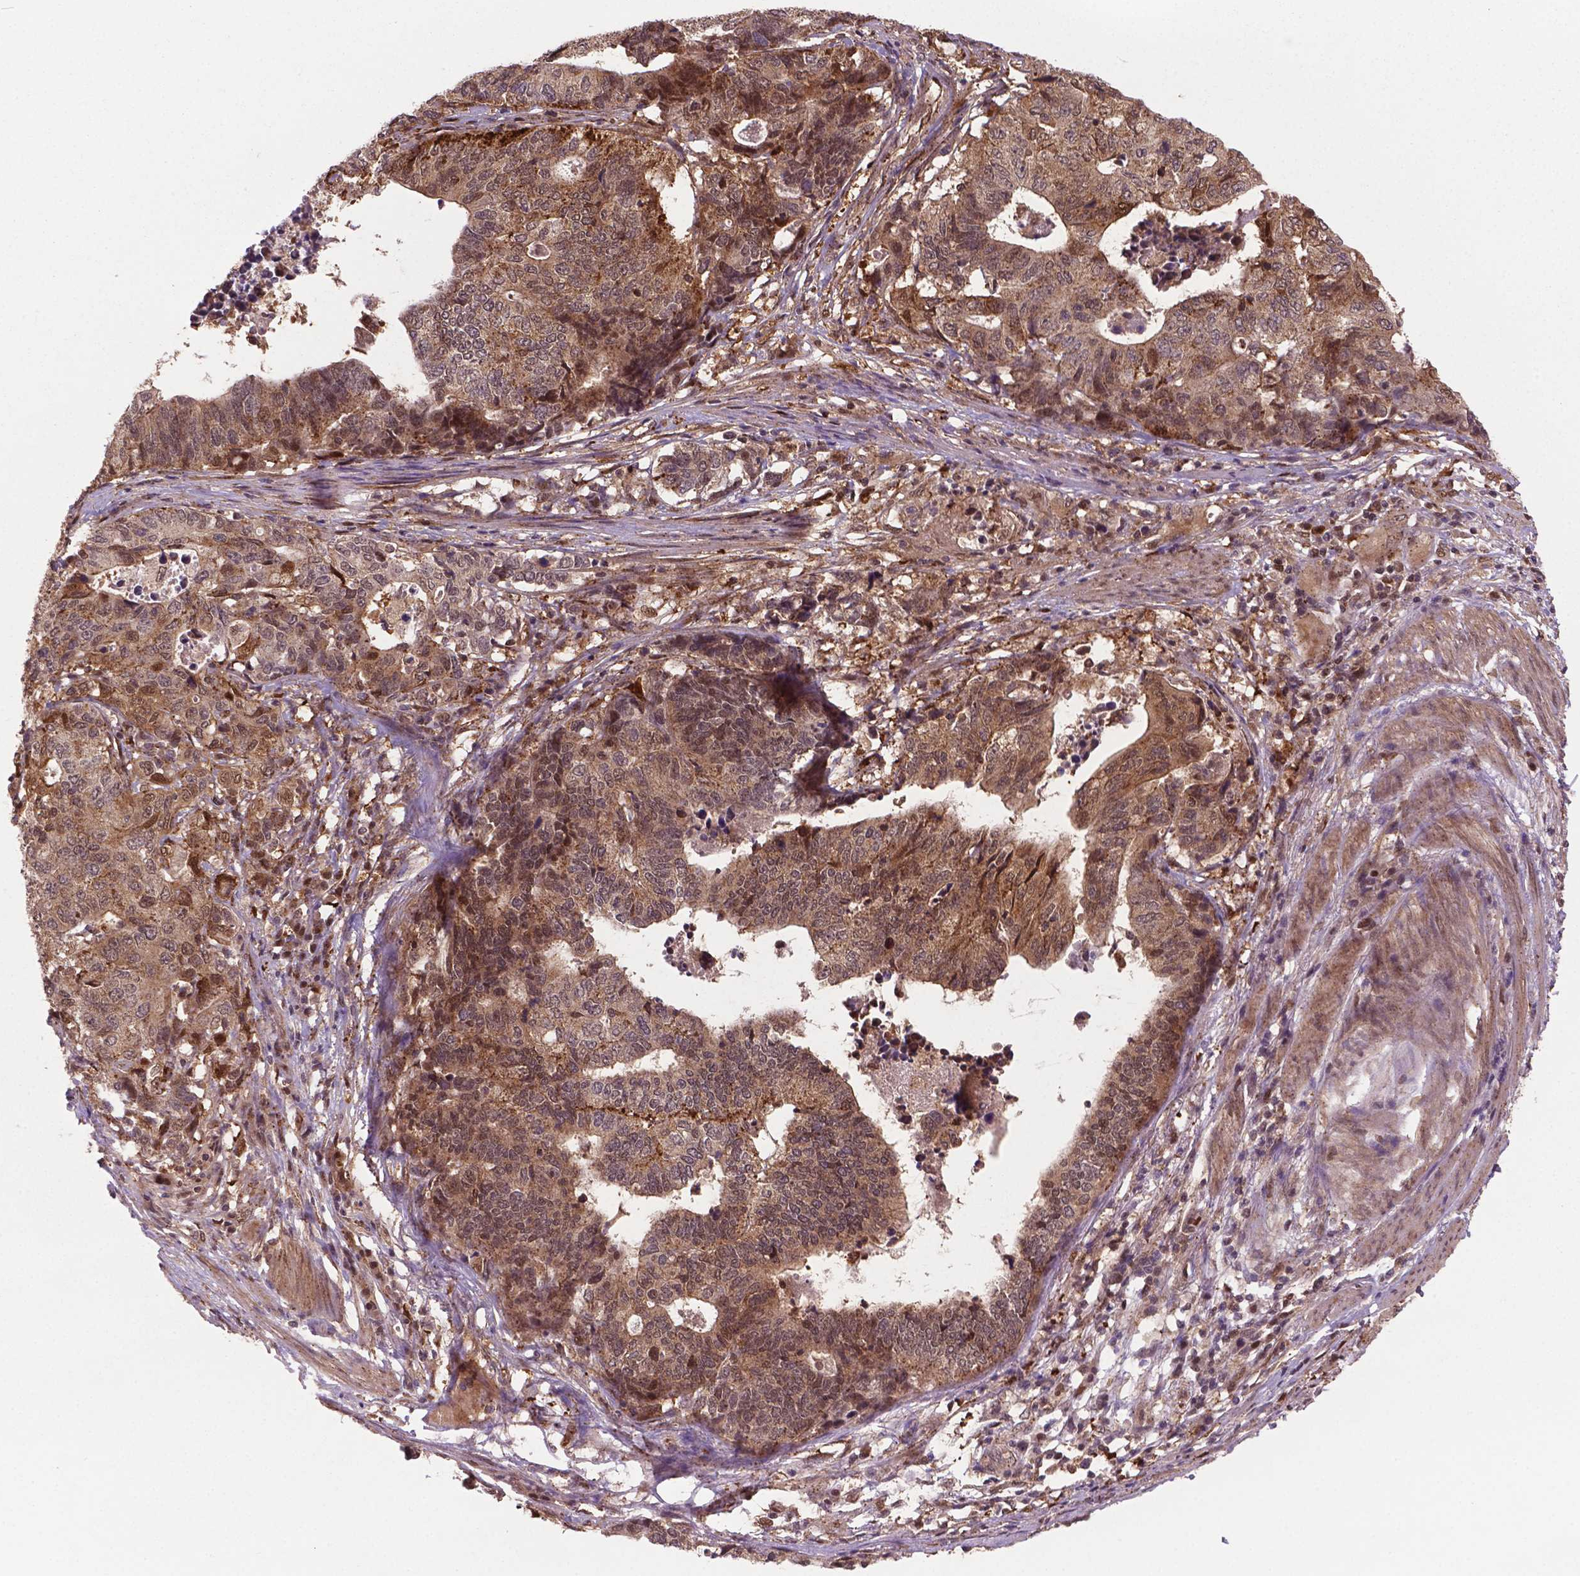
{"staining": {"intensity": "weak", "quantity": ">75%", "location": "cytoplasmic/membranous,nuclear"}, "tissue": "stomach cancer", "cell_type": "Tumor cells", "image_type": "cancer", "snomed": [{"axis": "morphology", "description": "Adenocarcinoma, NOS"}, {"axis": "topography", "description": "Stomach, upper"}], "caption": "Protein staining of adenocarcinoma (stomach) tissue demonstrates weak cytoplasmic/membranous and nuclear staining in approximately >75% of tumor cells. (Brightfield microscopy of DAB IHC at high magnification).", "gene": "PLIN3", "patient": {"sex": "female", "age": 67}}